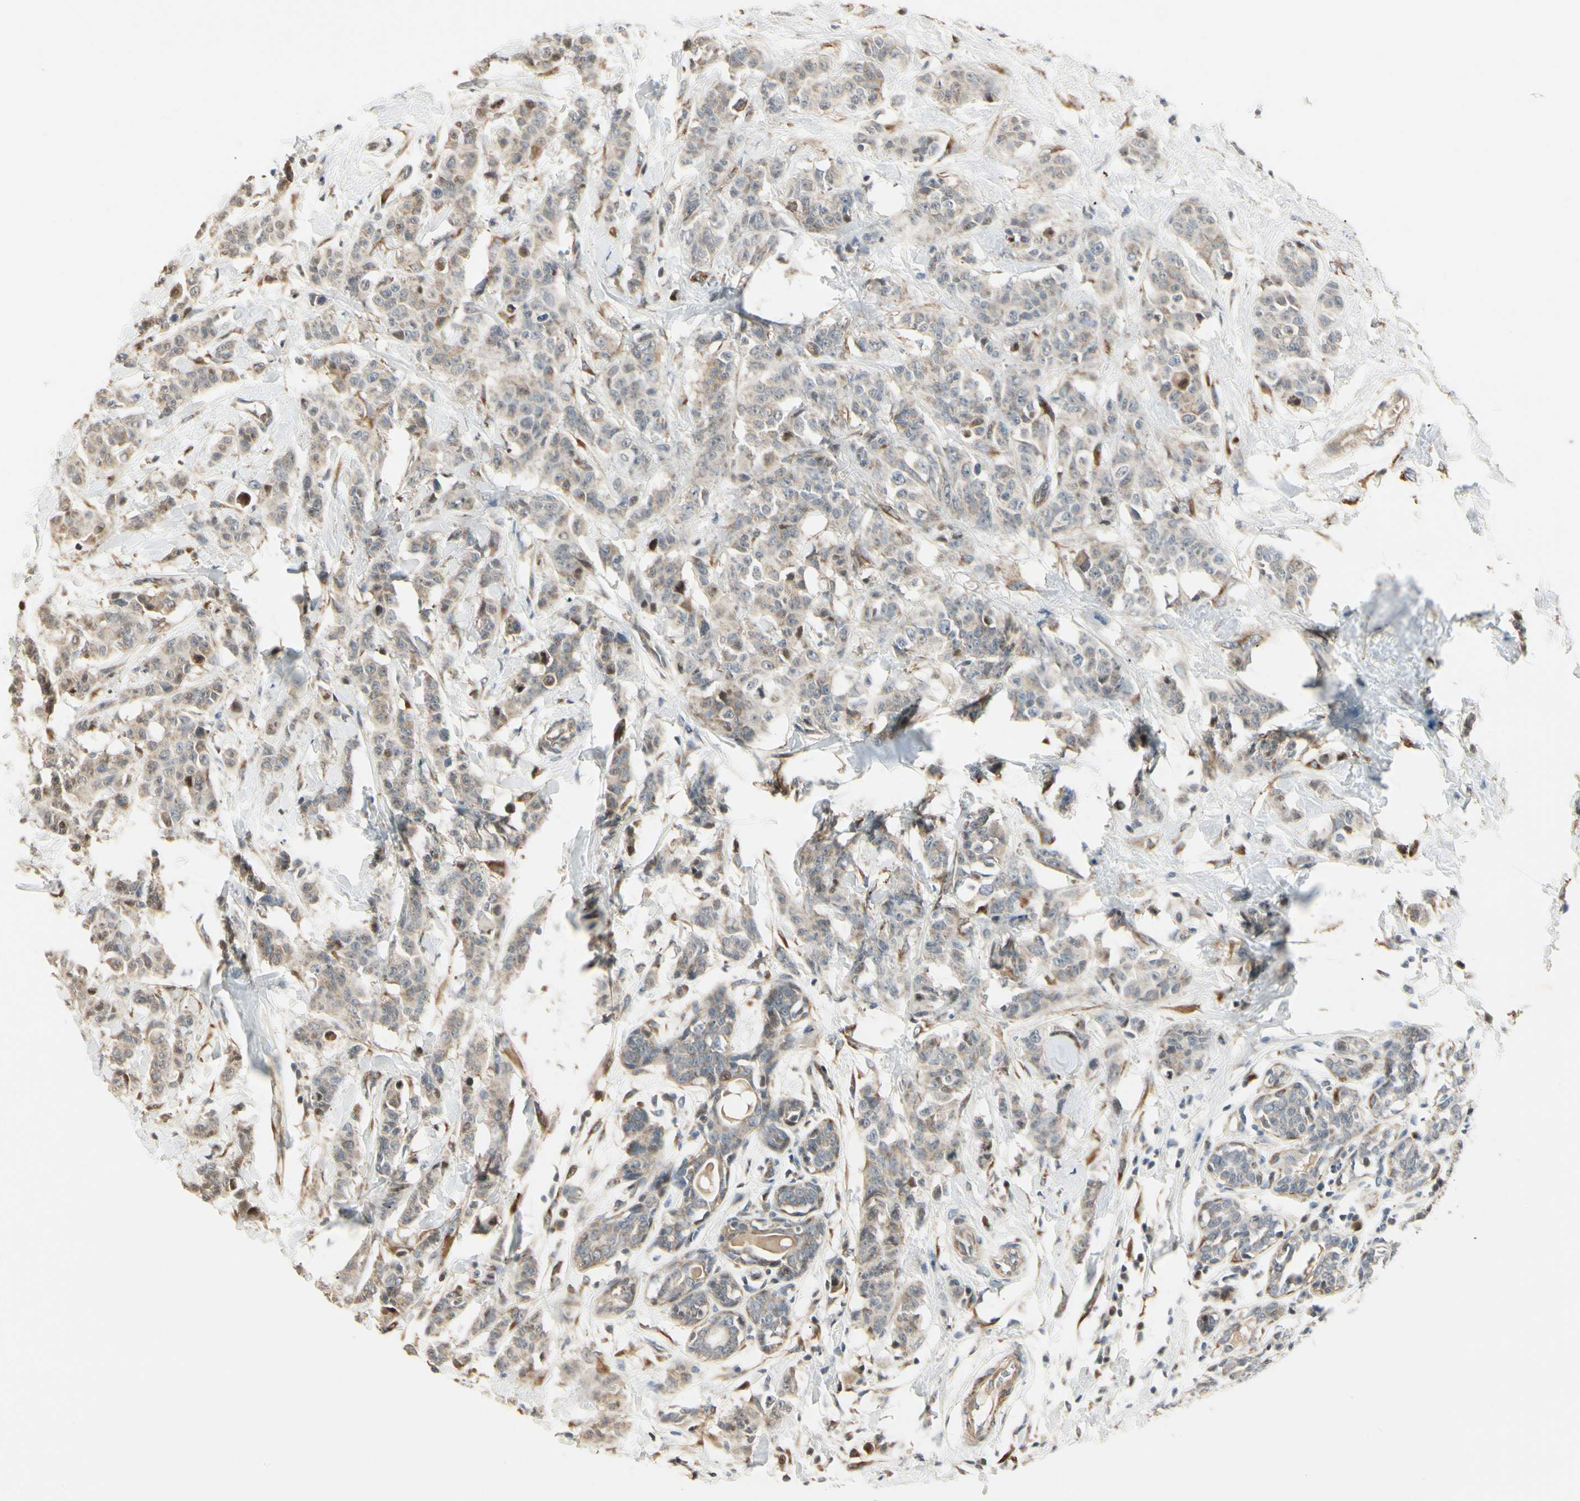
{"staining": {"intensity": "weak", "quantity": ">75%", "location": "cytoplasmic/membranous"}, "tissue": "breast cancer", "cell_type": "Tumor cells", "image_type": "cancer", "snomed": [{"axis": "morphology", "description": "Normal tissue, NOS"}, {"axis": "morphology", "description": "Duct carcinoma"}, {"axis": "topography", "description": "Breast"}], "caption": "This histopathology image shows breast intraductal carcinoma stained with immunohistochemistry to label a protein in brown. The cytoplasmic/membranous of tumor cells show weak positivity for the protein. Nuclei are counter-stained blue.", "gene": "P4HA3", "patient": {"sex": "female", "age": 40}}